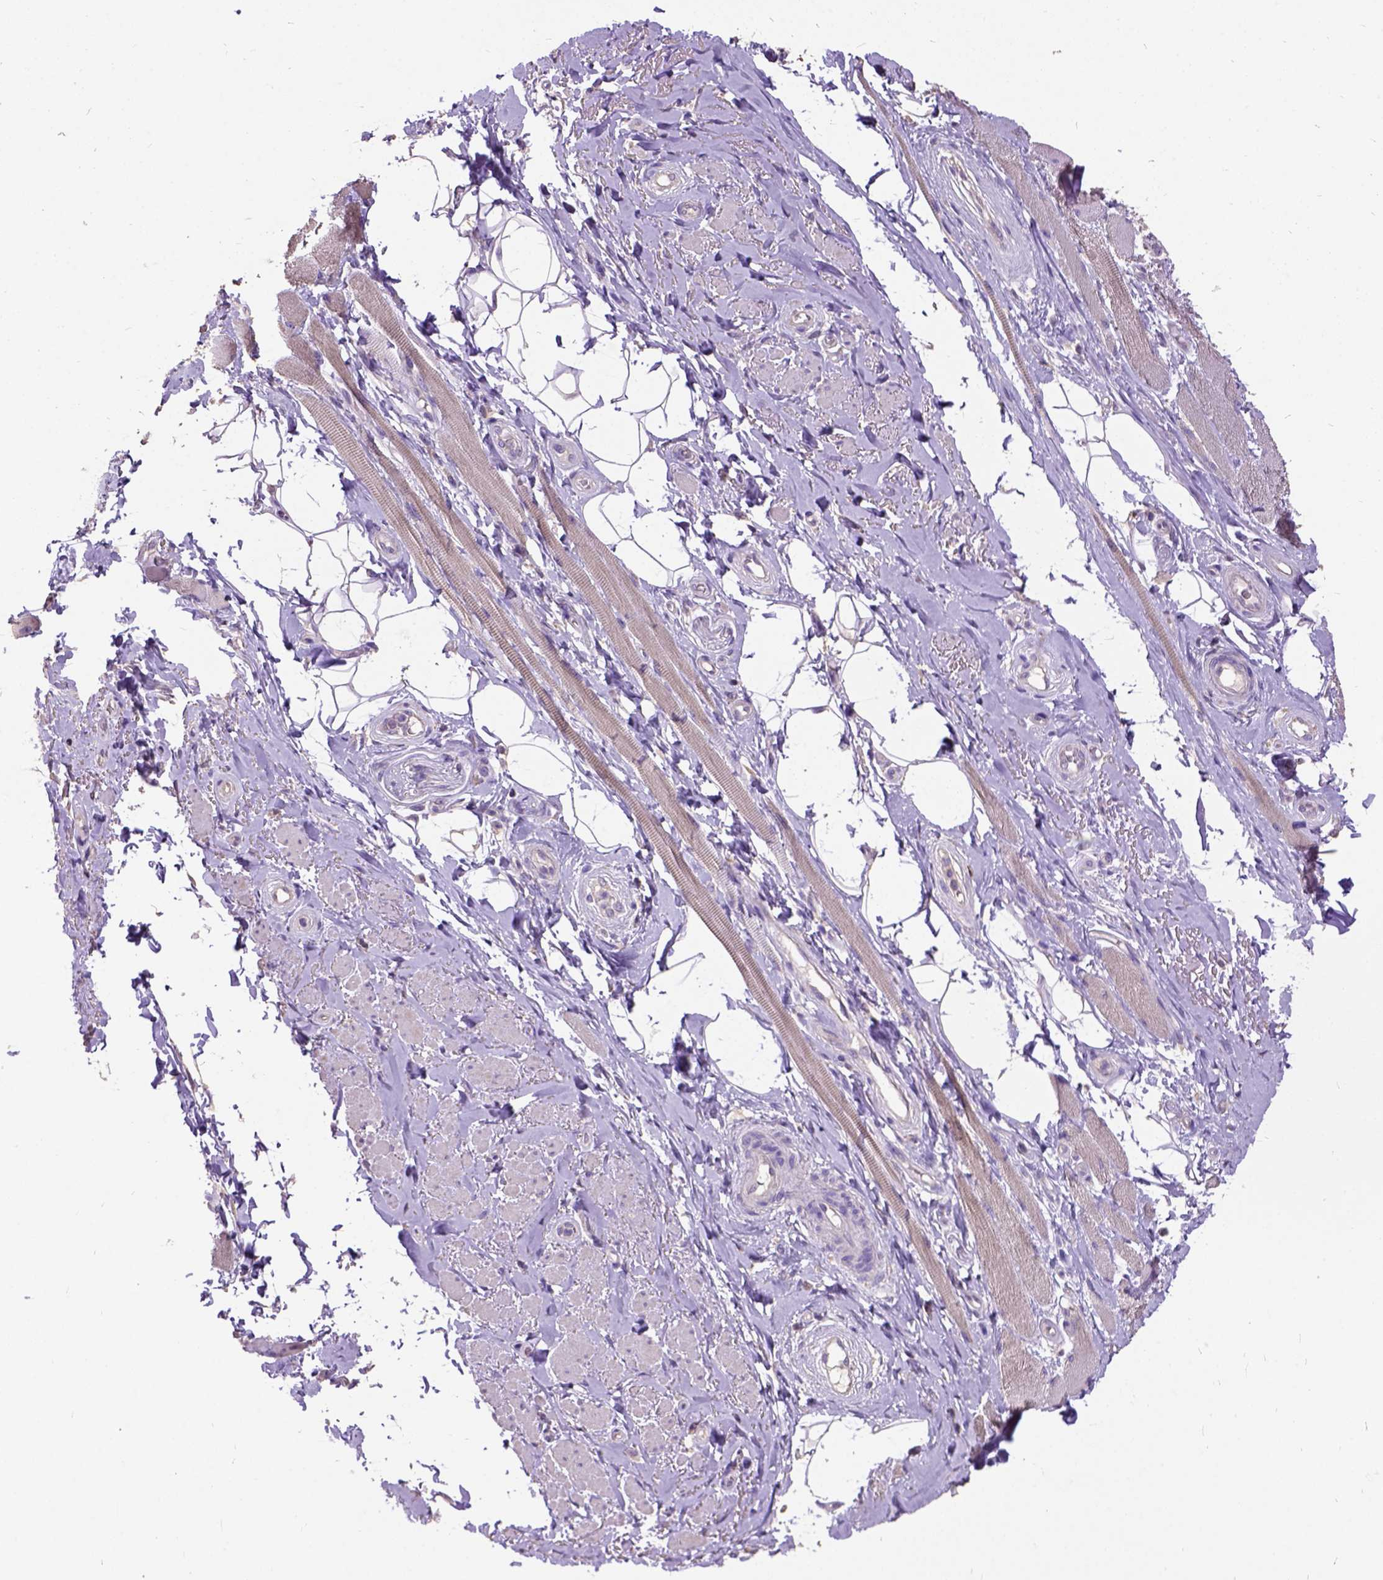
{"staining": {"intensity": "weak", "quantity": ">75%", "location": "cytoplasmic/membranous"}, "tissue": "adipose tissue", "cell_type": "Adipocytes", "image_type": "normal", "snomed": [{"axis": "morphology", "description": "Normal tissue, NOS"}, {"axis": "topography", "description": "Anal"}, {"axis": "topography", "description": "Peripheral nerve tissue"}], "caption": "Immunohistochemistry photomicrograph of unremarkable human adipose tissue stained for a protein (brown), which exhibits low levels of weak cytoplasmic/membranous staining in approximately >75% of adipocytes.", "gene": "DQX1", "patient": {"sex": "male", "age": 53}}